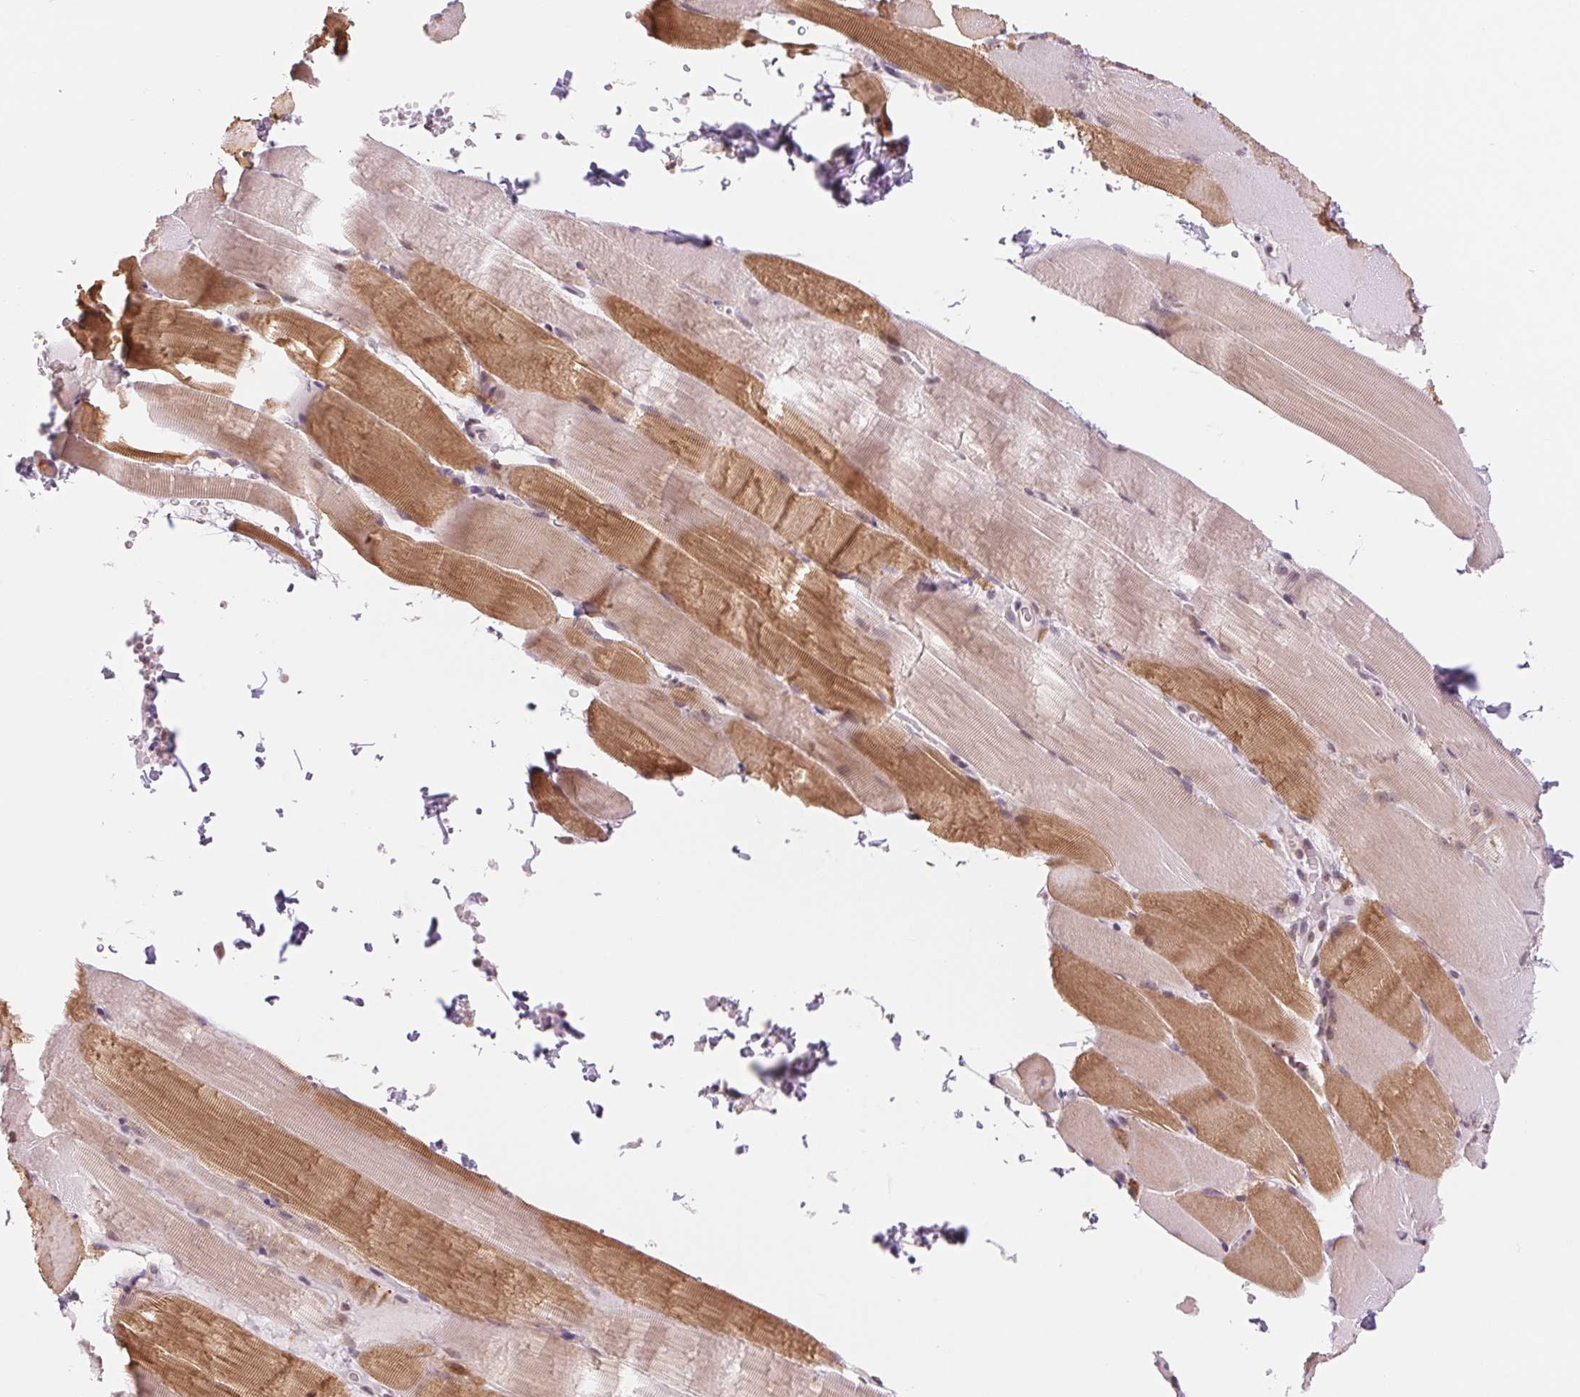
{"staining": {"intensity": "moderate", "quantity": "25%-75%", "location": "cytoplasmic/membranous"}, "tissue": "skeletal muscle", "cell_type": "Myocytes", "image_type": "normal", "snomed": [{"axis": "morphology", "description": "Normal tissue, NOS"}, {"axis": "topography", "description": "Skeletal muscle"}], "caption": "About 25%-75% of myocytes in benign skeletal muscle reveal moderate cytoplasmic/membranous protein staining as visualized by brown immunohistochemical staining.", "gene": "ARHGAP32", "patient": {"sex": "female", "age": 37}}